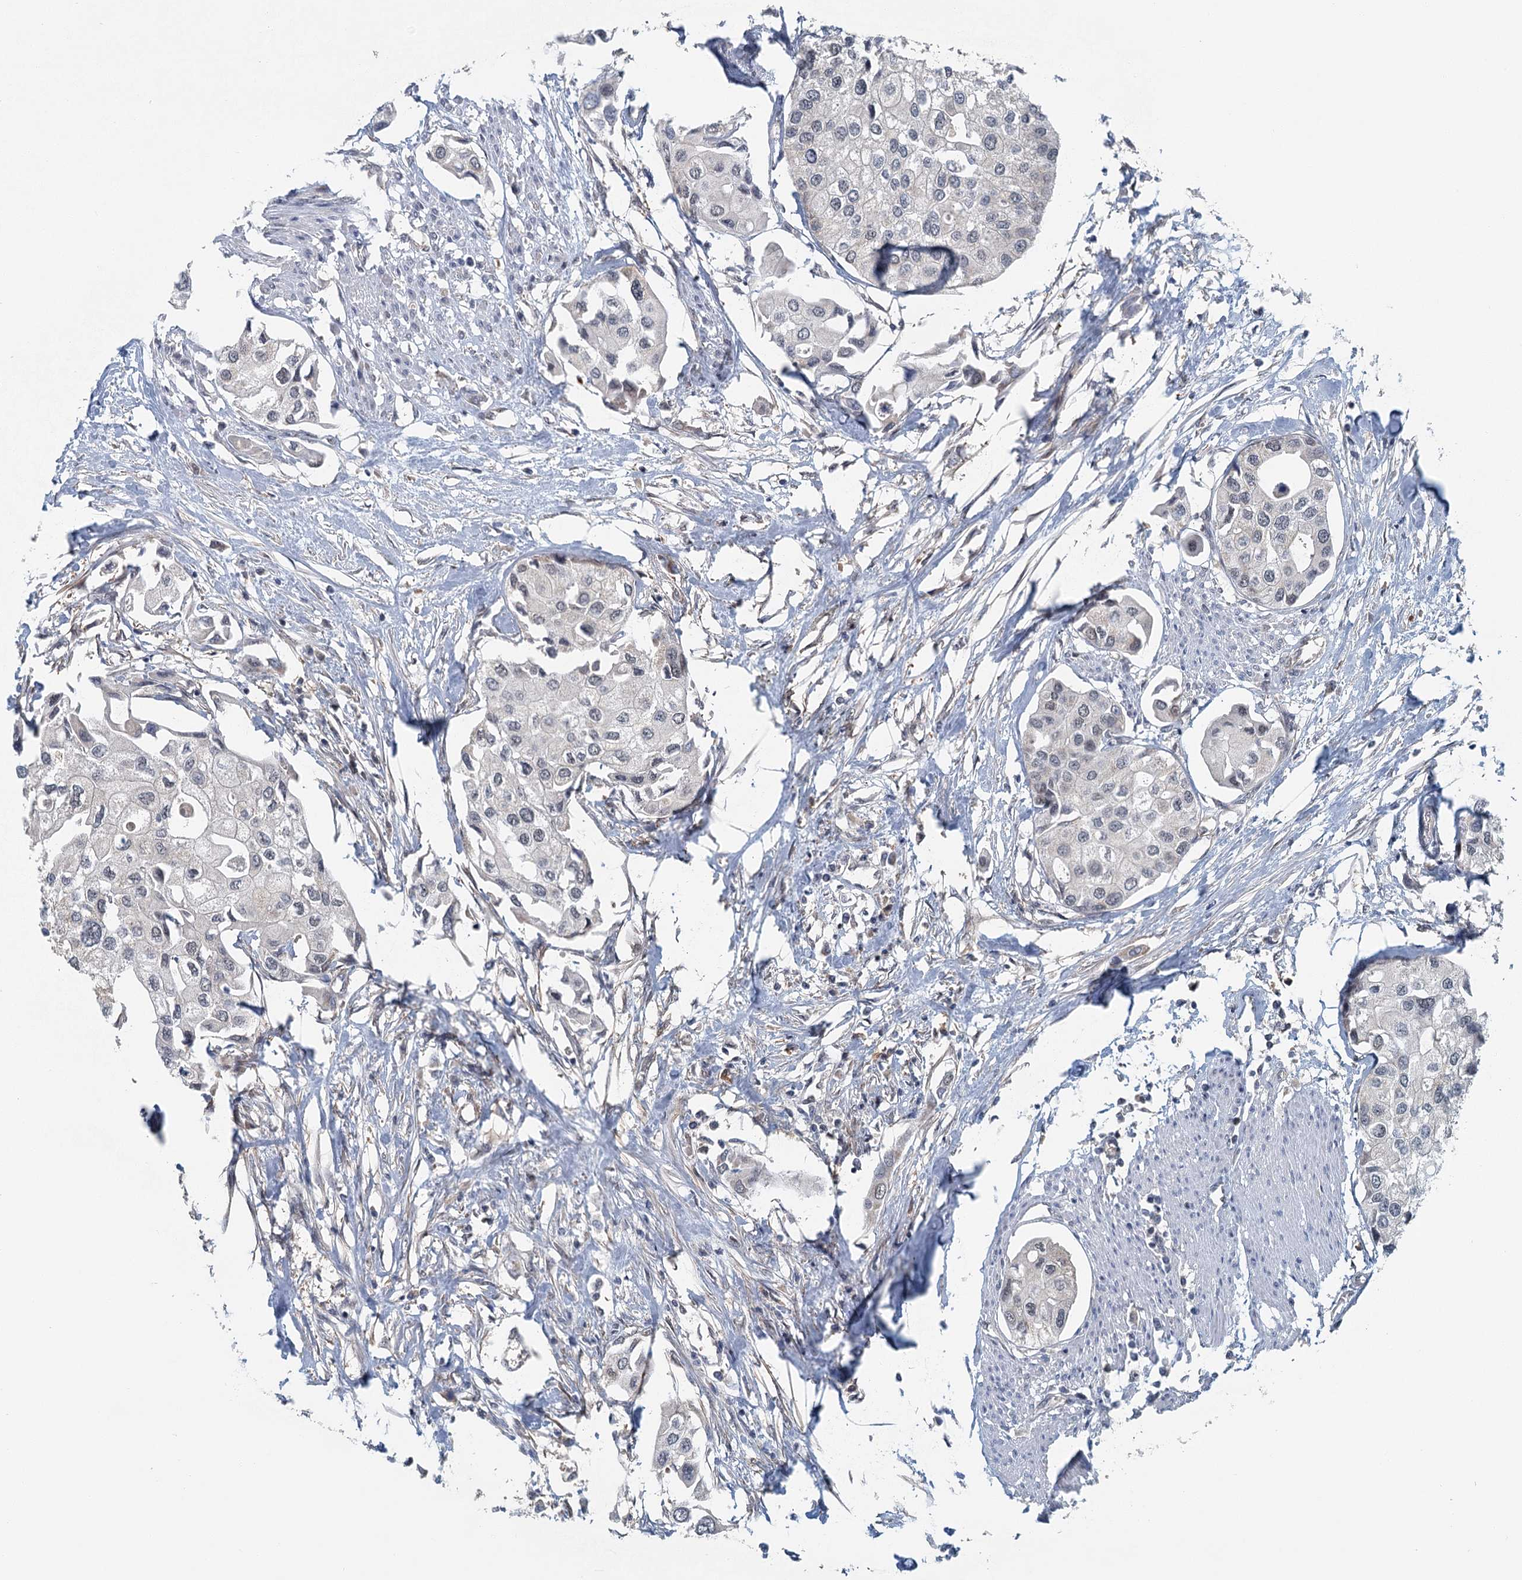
{"staining": {"intensity": "negative", "quantity": "none", "location": "none"}, "tissue": "urothelial cancer", "cell_type": "Tumor cells", "image_type": "cancer", "snomed": [{"axis": "morphology", "description": "Urothelial carcinoma, High grade"}, {"axis": "topography", "description": "Urinary bladder"}], "caption": "Urothelial carcinoma (high-grade) was stained to show a protein in brown. There is no significant positivity in tumor cells.", "gene": "TAS2R42", "patient": {"sex": "male", "age": 64}}